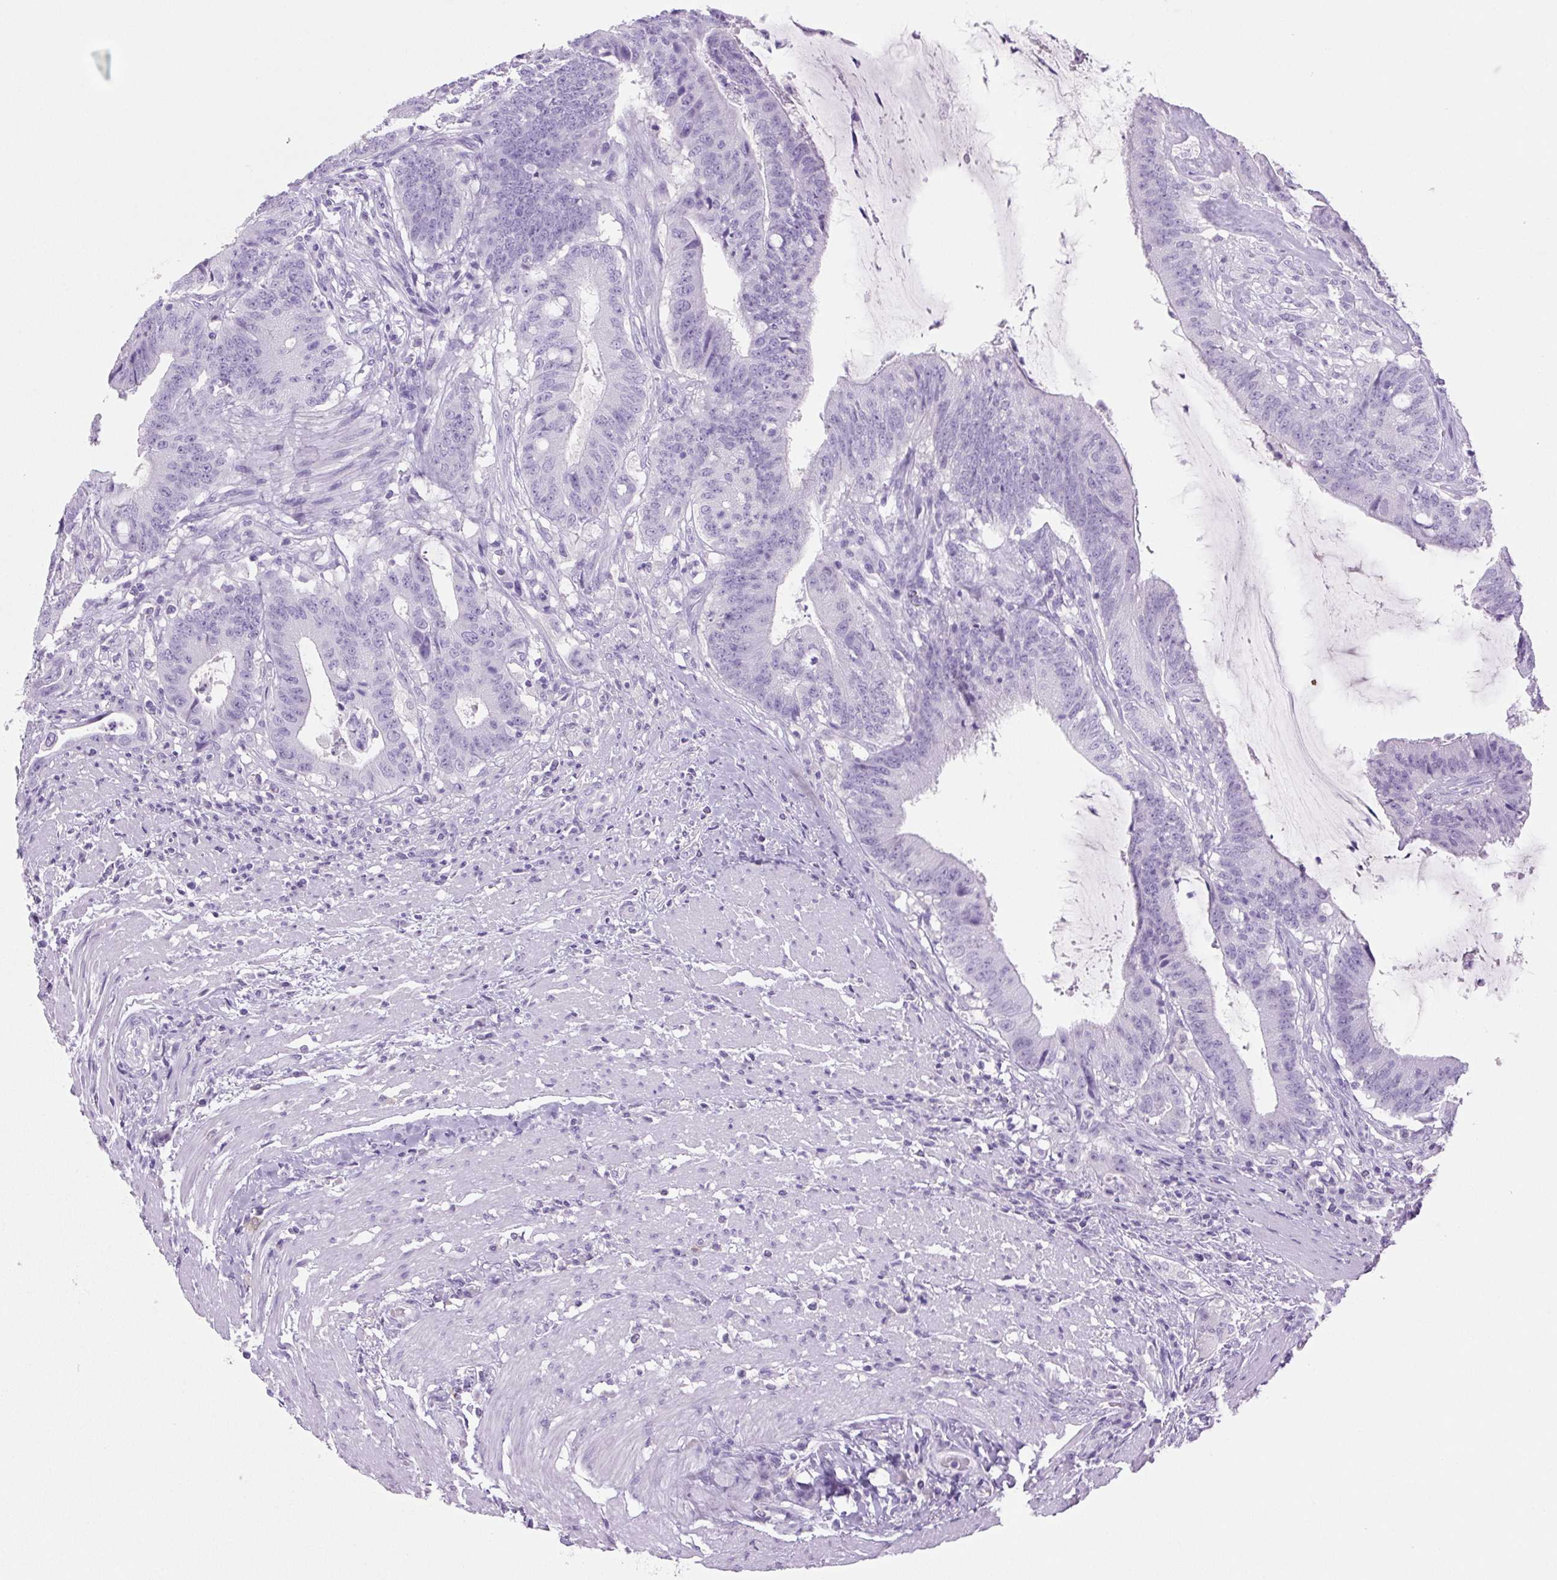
{"staining": {"intensity": "negative", "quantity": "none", "location": "none"}, "tissue": "colorectal cancer", "cell_type": "Tumor cells", "image_type": "cancer", "snomed": [{"axis": "morphology", "description": "Adenocarcinoma, NOS"}, {"axis": "topography", "description": "Colon"}], "caption": "Immunohistochemistry histopathology image of human adenocarcinoma (colorectal) stained for a protein (brown), which shows no staining in tumor cells.", "gene": "PRRT1", "patient": {"sex": "female", "age": 43}}